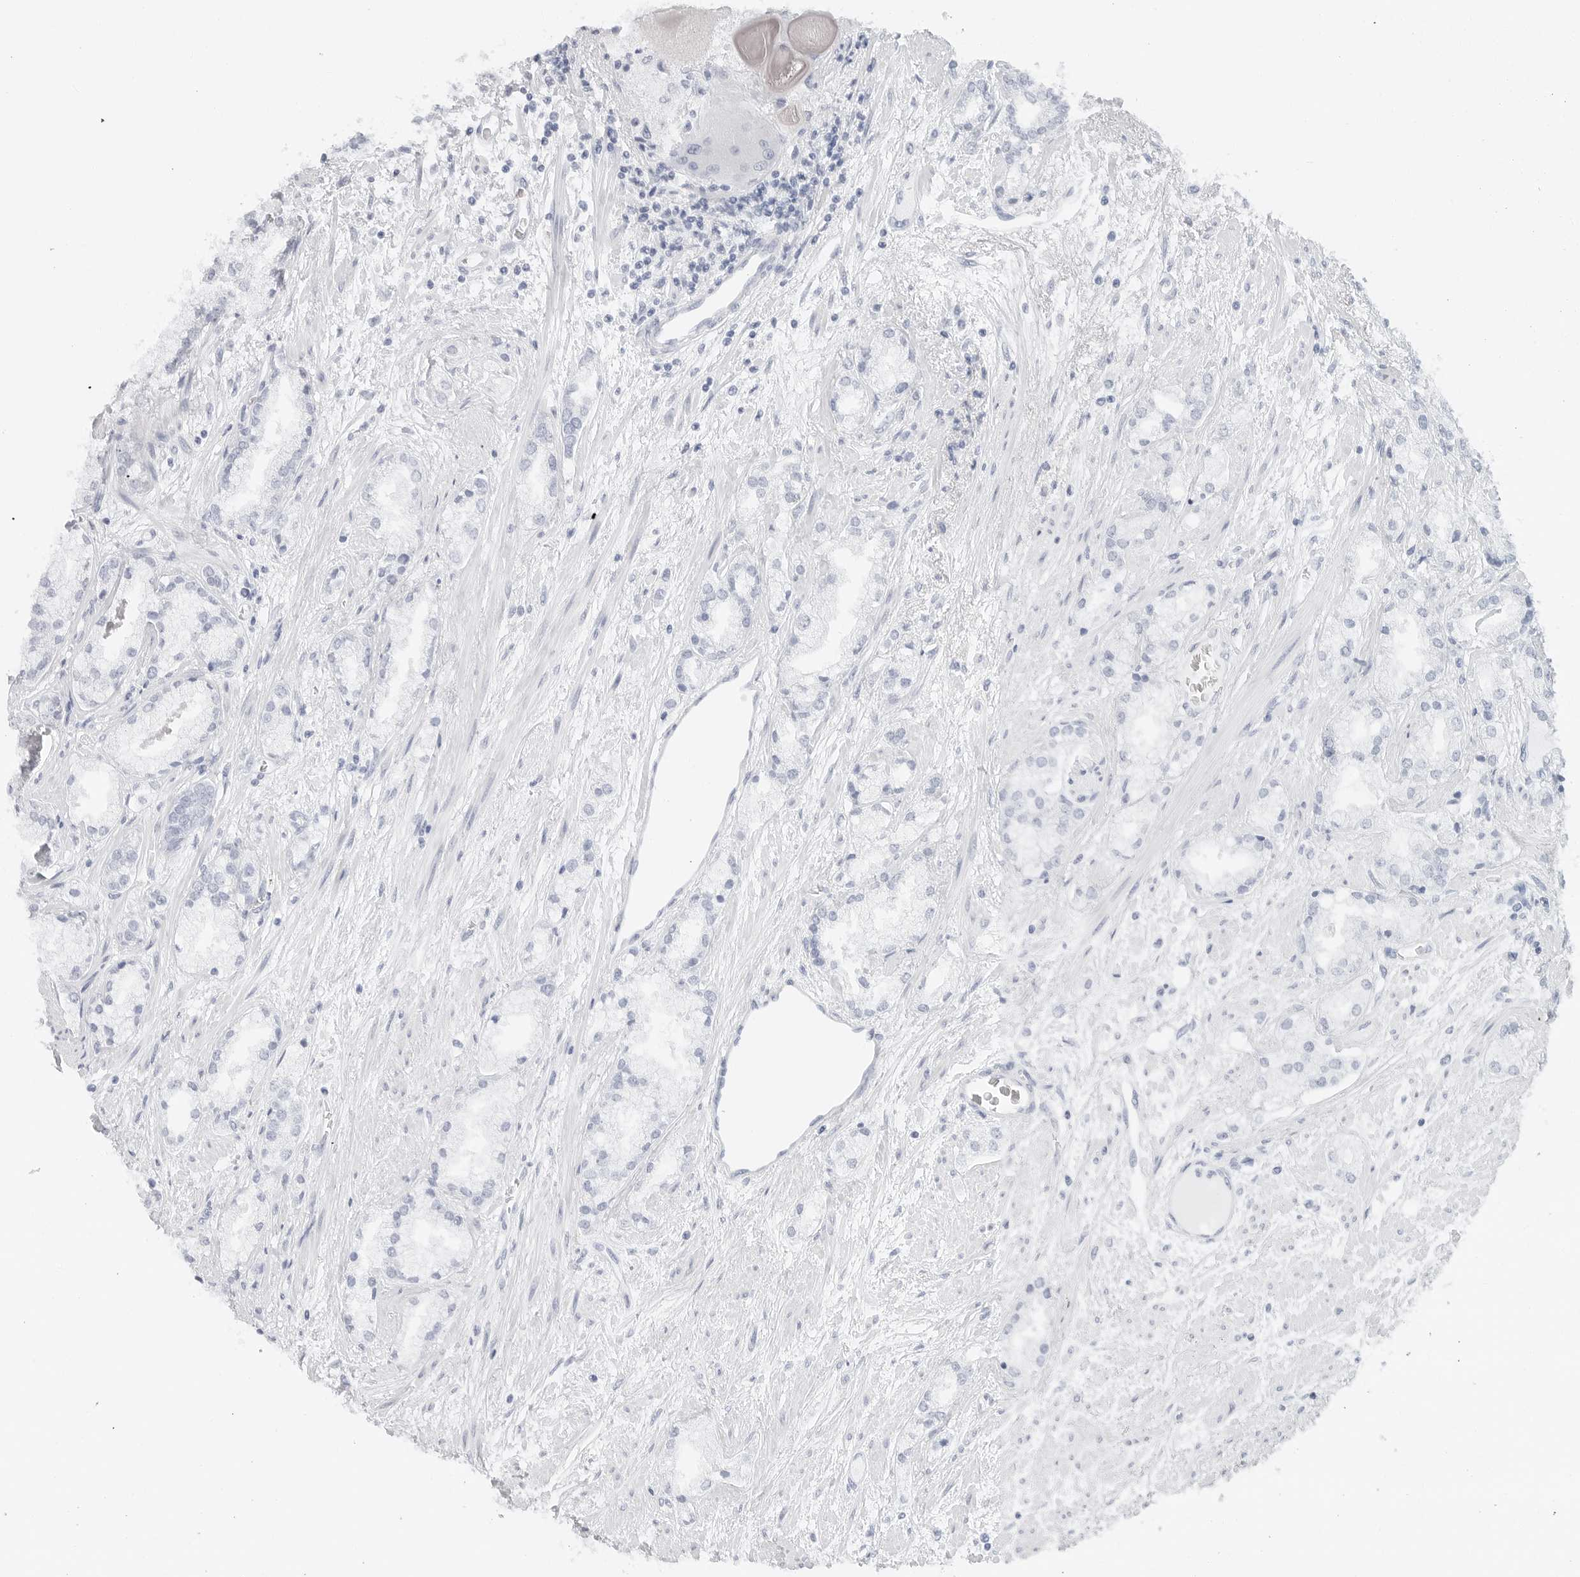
{"staining": {"intensity": "negative", "quantity": "none", "location": "none"}, "tissue": "prostate cancer", "cell_type": "Tumor cells", "image_type": "cancer", "snomed": [{"axis": "morphology", "description": "Adenocarcinoma, High grade"}, {"axis": "topography", "description": "Prostate"}], "caption": "Immunohistochemistry (IHC) of human prostate adenocarcinoma (high-grade) shows no expression in tumor cells.", "gene": "METAP1", "patient": {"sex": "male", "age": 50}}